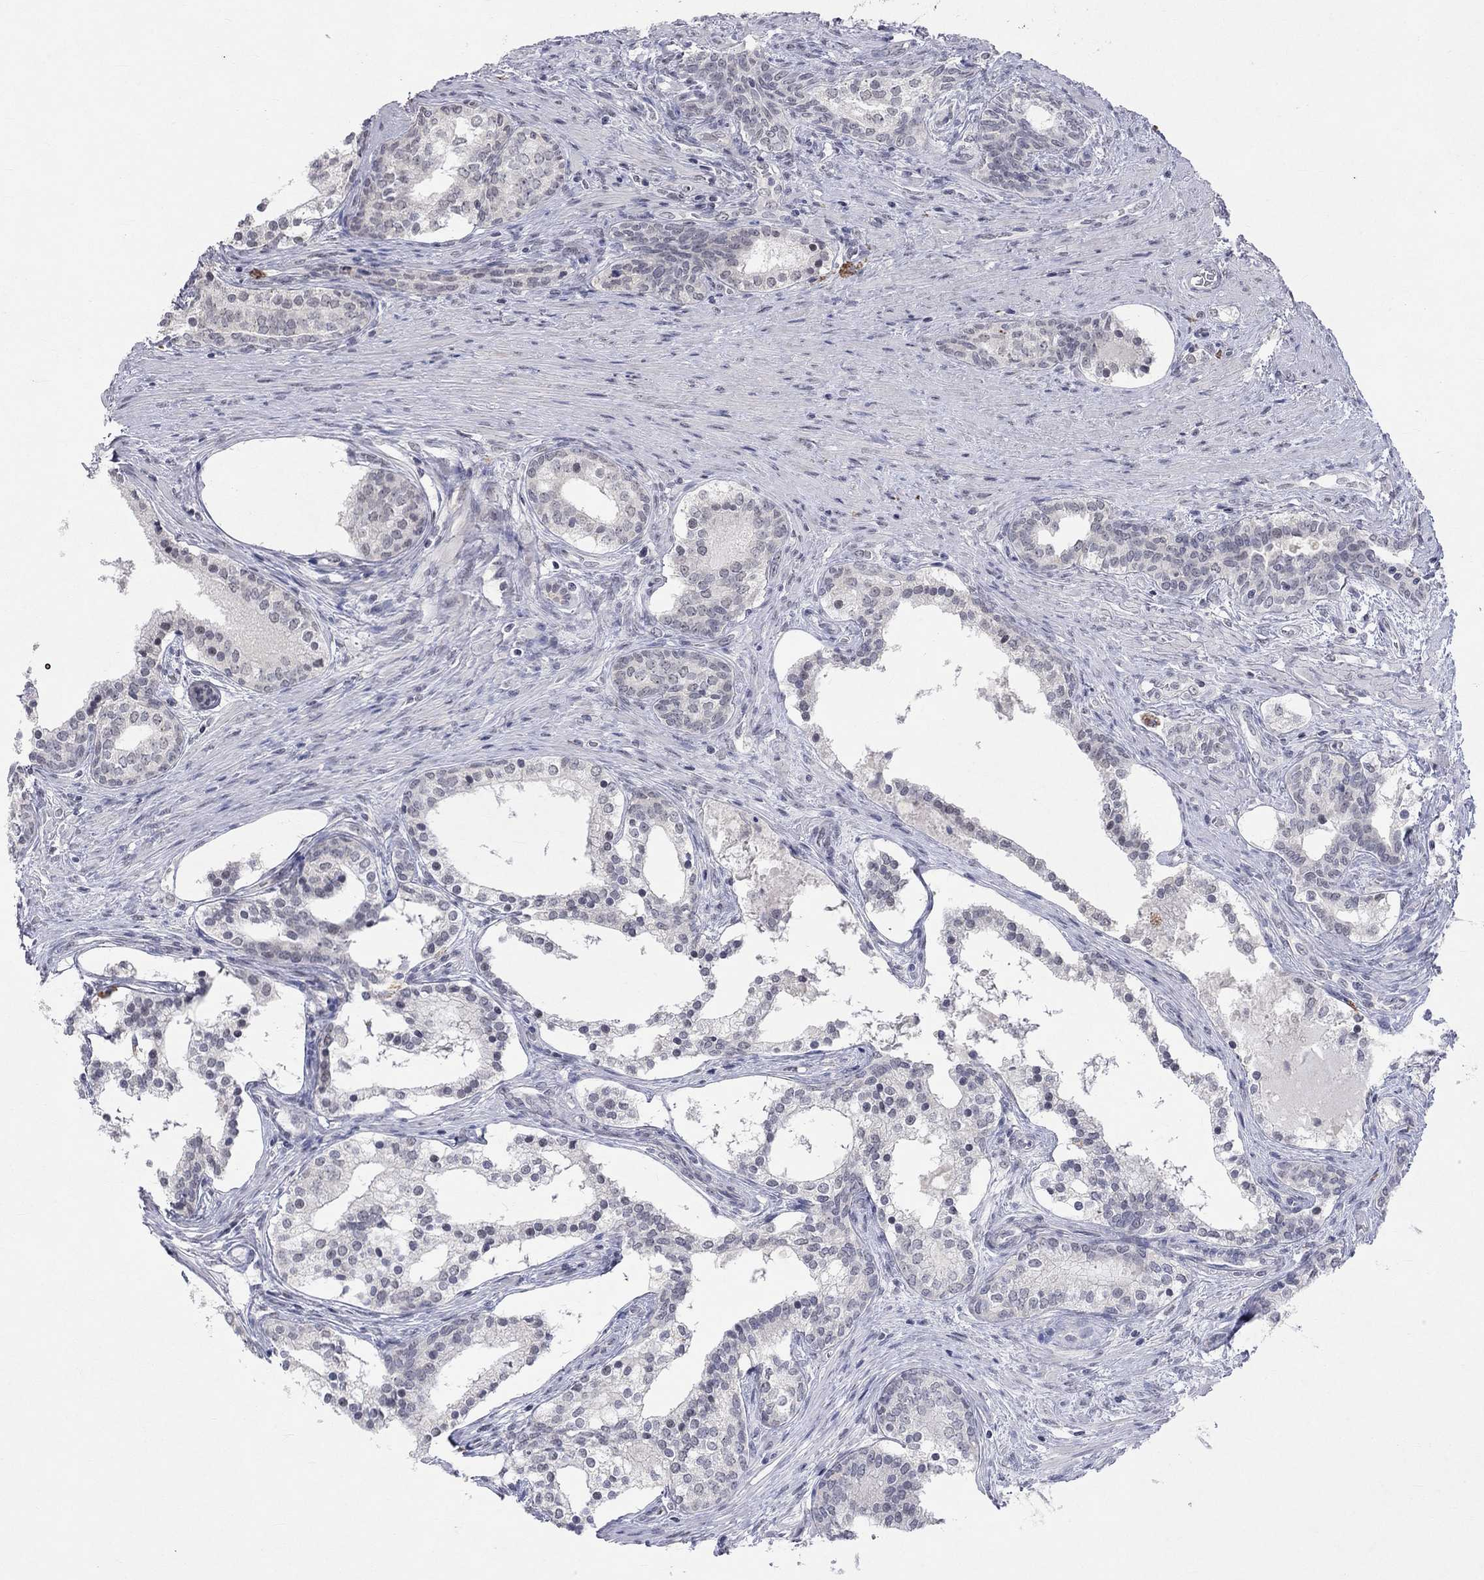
{"staining": {"intensity": "negative", "quantity": "none", "location": "none"}, "tissue": "prostate cancer", "cell_type": "Tumor cells", "image_type": "cancer", "snomed": [{"axis": "morphology", "description": "Adenocarcinoma, NOS"}, {"axis": "morphology", "description": "Adenocarcinoma, High grade"}, {"axis": "topography", "description": "Prostate"}], "caption": "Photomicrograph shows no protein staining in tumor cells of prostate cancer (adenocarcinoma (high-grade)) tissue.", "gene": "TMEM143", "patient": {"sex": "male", "age": 61}}